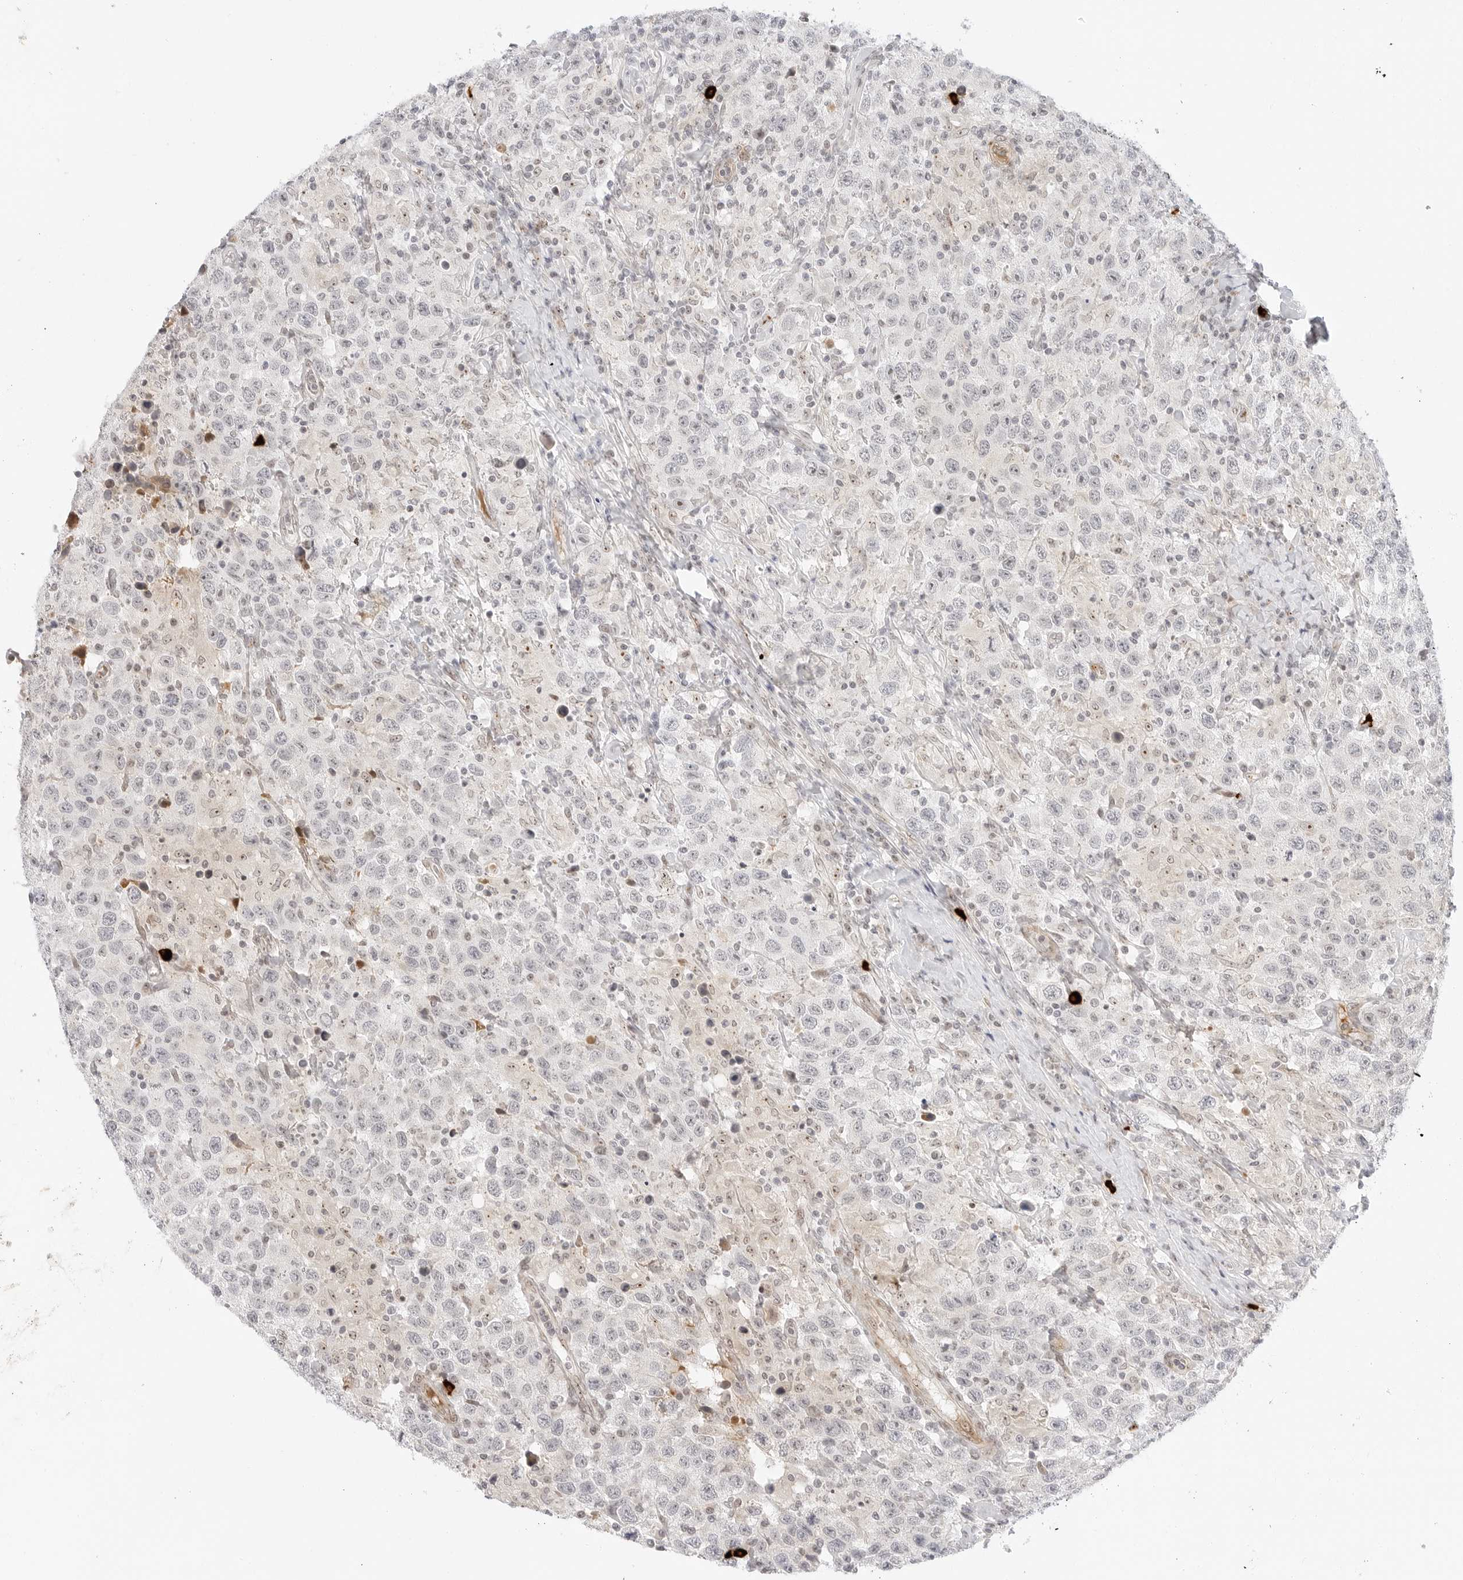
{"staining": {"intensity": "negative", "quantity": "none", "location": "none"}, "tissue": "testis cancer", "cell_type": "Tumor cells", "image_type": "cancer", "snomed": [{"axis": "morphology", "description": "Seminoma, NOS"}, {"axis": "topography", "description": "Testis"}], "caption": "A high-resolution image shows immunohistochemistry staining of testis cancer, which exhibits no significant staining in tumor cells.", "gene": "HIPK3", "patient": {"sex": "male", "age": 41}}